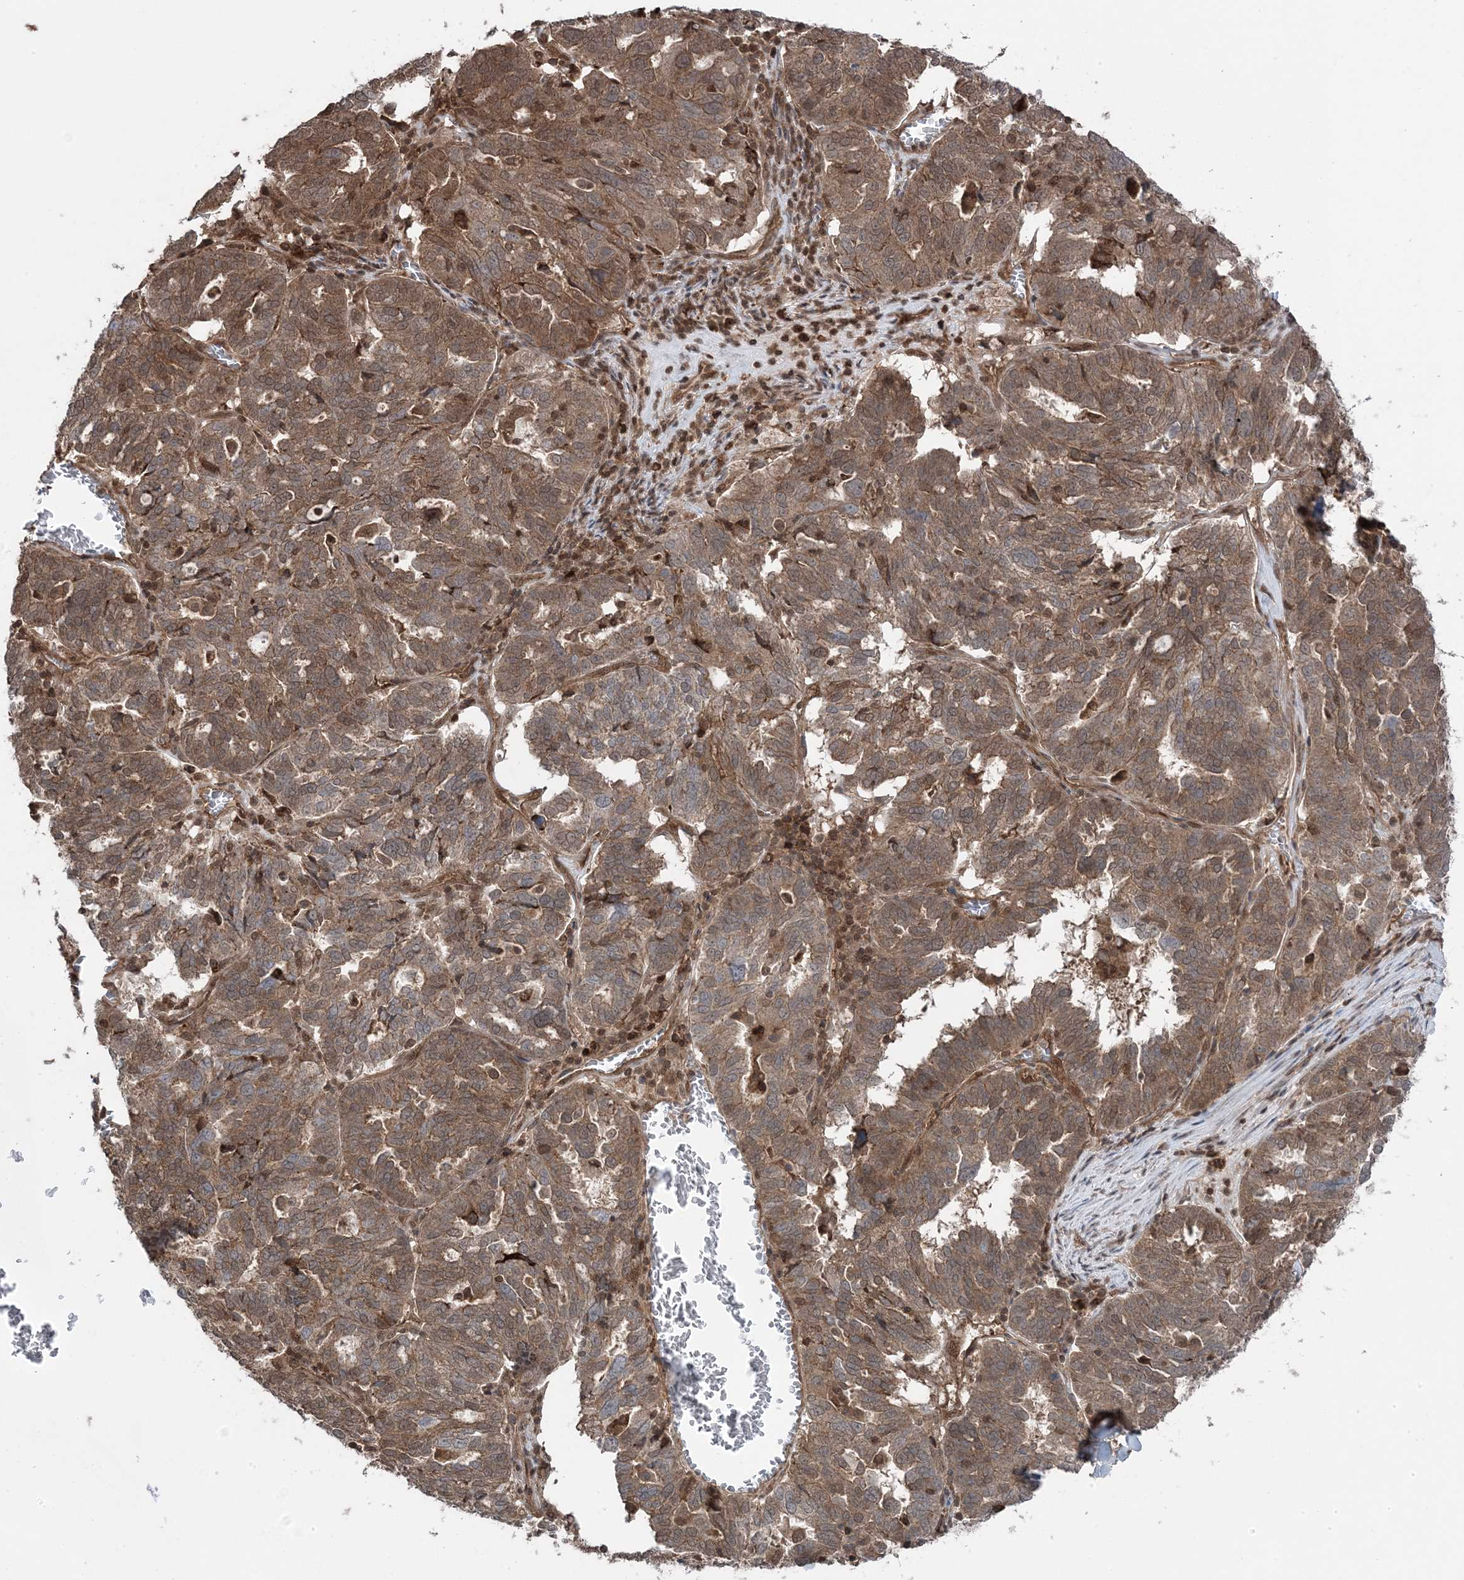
{"staining": {"intensity": "moderate", "quantity": ">75%", "location": "cytoplasmic/membranous"}, "tissue": "ovarian cancer", "cell_type": "Tumor cells", "image_type": "cancer", "snomed": [{"axis": "morphology", "description": "Cystadenocarcinoma, serous, NOS"}, {"axis": "topography", "description": "Ovary"}], "caption": "The micrograph reveals a brown stain indicating the presence of a protein in the cytoplasmic/membranous of tumor cells in ovarian serous cystadenocarcinoma.", "gene": "MAPK1IP1L", "patient": {"sex": "female", "age": 59}}